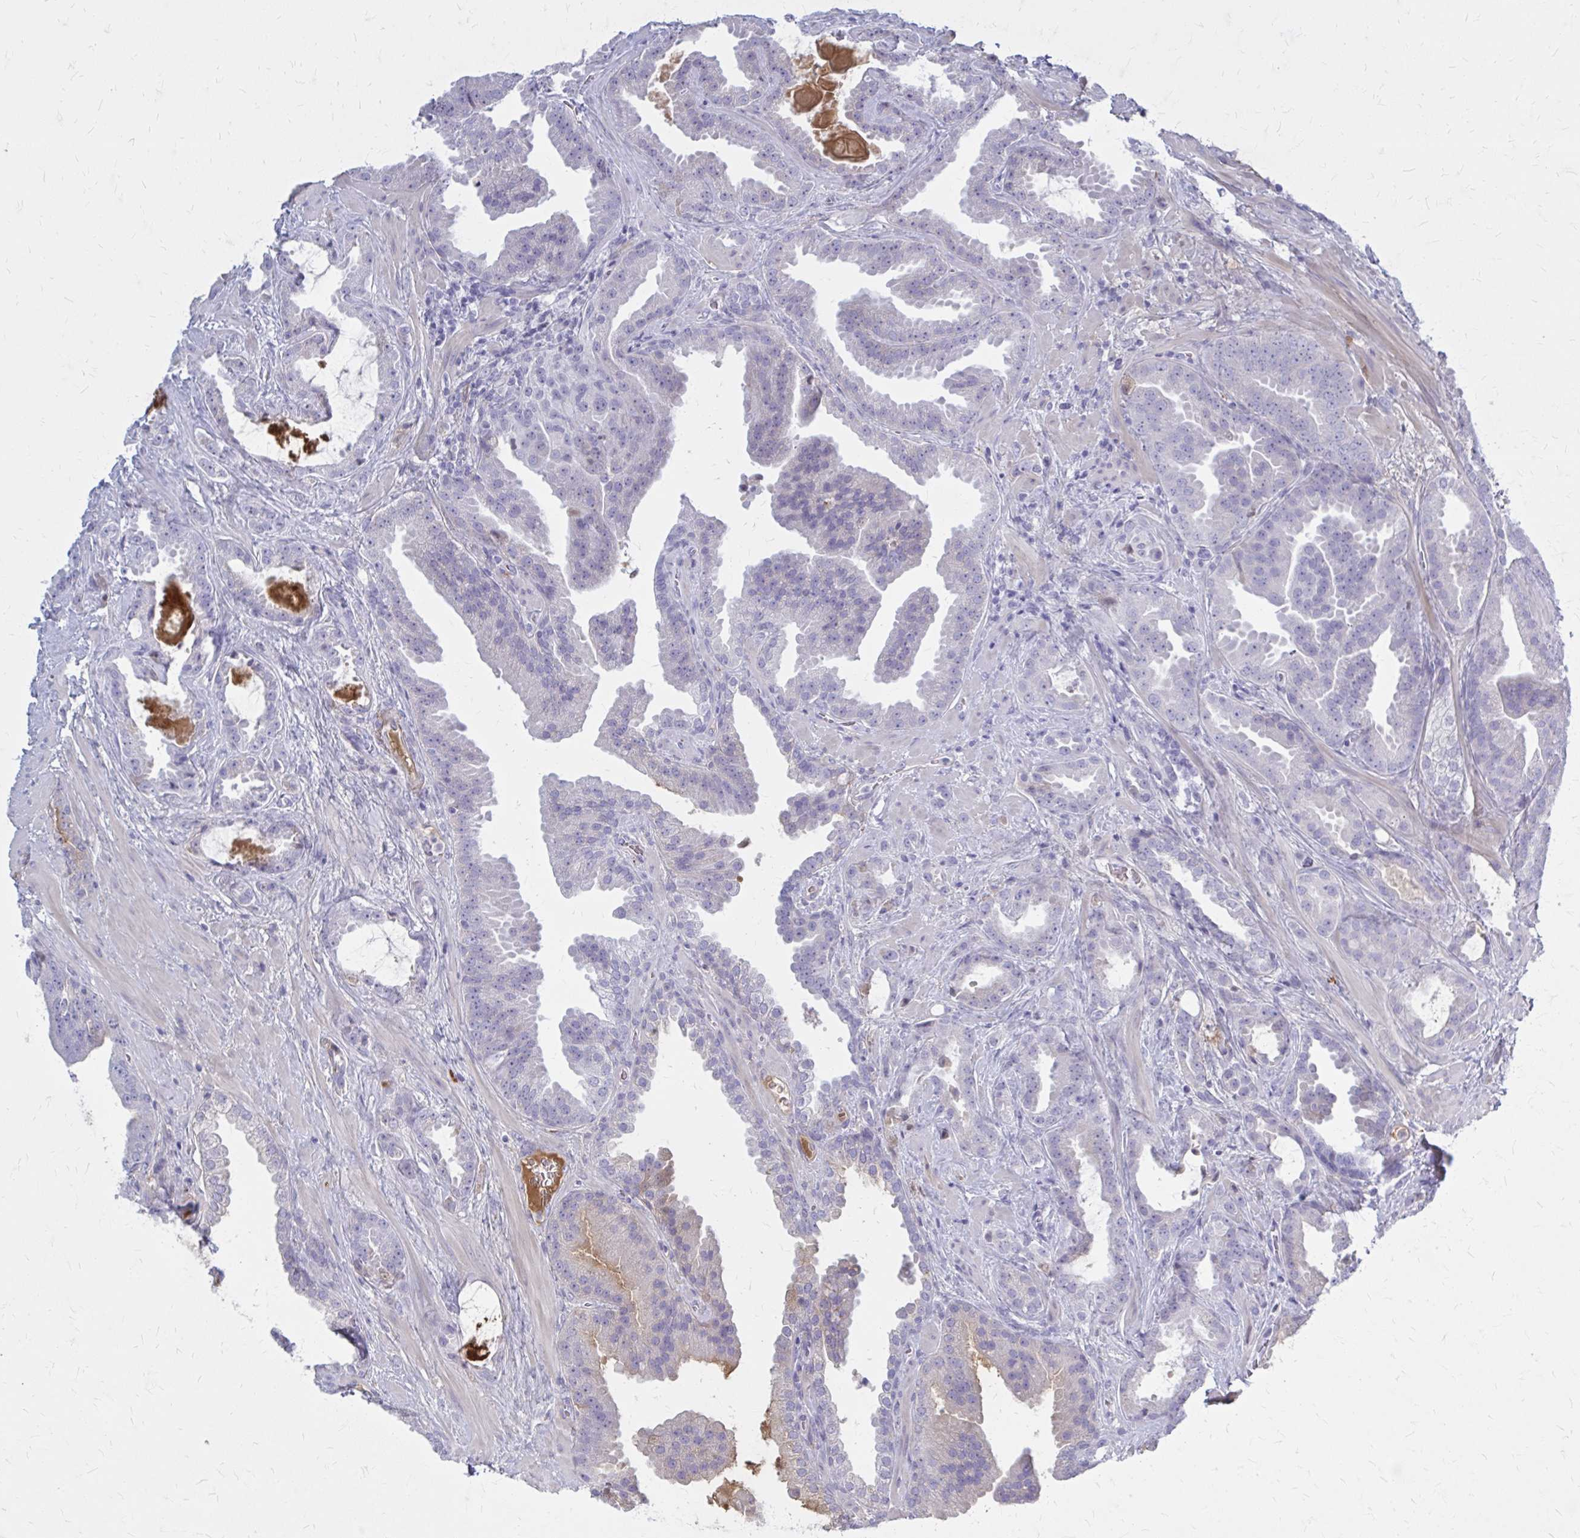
{"staining": {"intensity": "negative", "quantity": "none", "location": "none"}, "tissue": "prostate cancer", "cell_type": "Tumor cells", "image_type": "cancer", "snomed": [{"axis": "morphology", "description": "Adenocarcinoma, Low grade"}, {"axis": "topography", "description": "Prostate"}], "caption": "Protein analysis of low-grade adenocarcinoma (prostate) shows no significant positivity in tumor cells. (DAB IHC with hematoxylin counter stain).", "gene": "SERPIND1", "patient": {"sex": "male", "age": 62}}